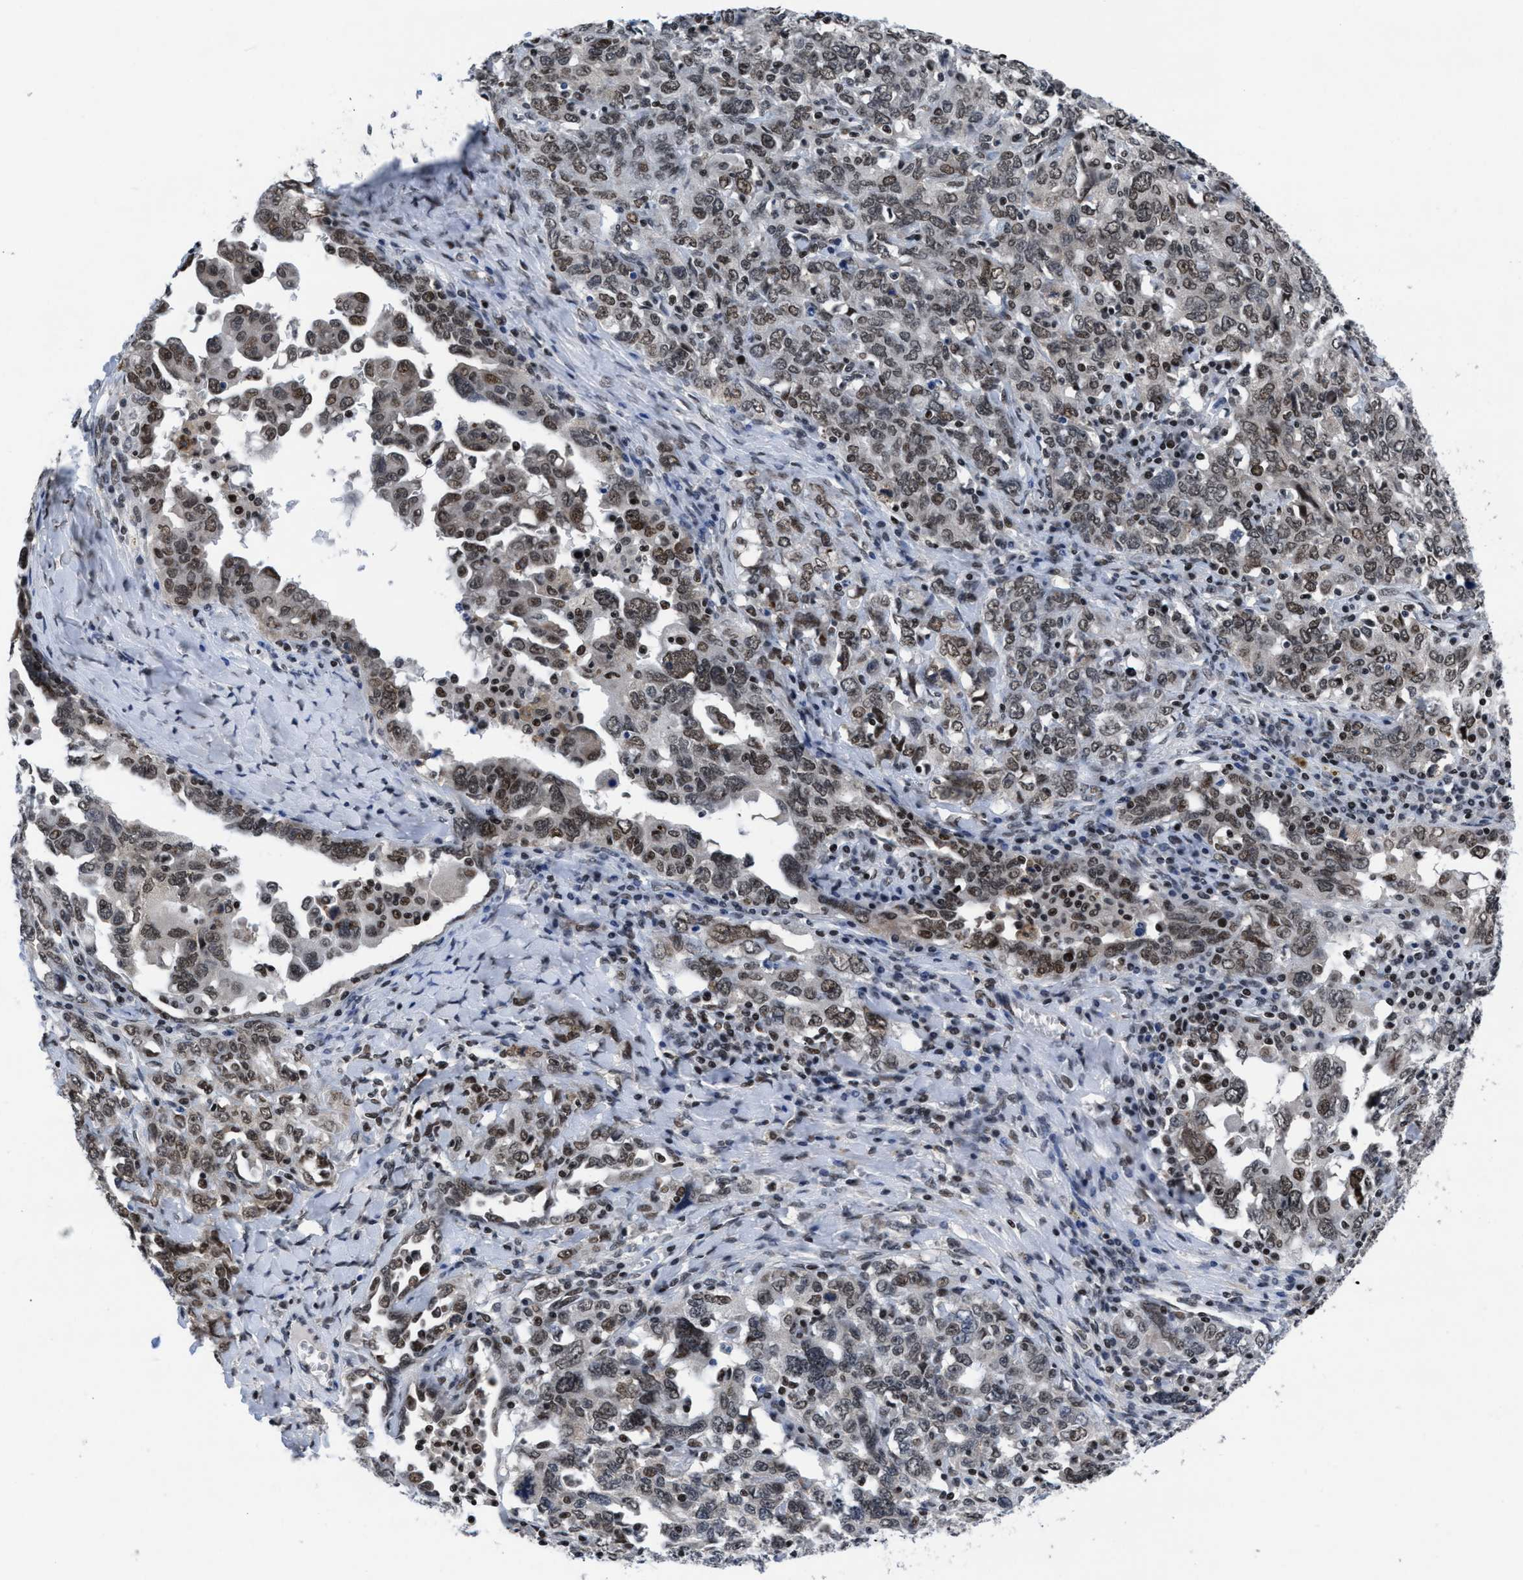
{"staining": {"intensity": "moderate", "quantity": ">75%", "location": "nuclear"}, "tissue": "ovarian cancer", "cell_type": "Tumor cells", "image_type": "cancer", "snomed": [{"axis": "morphology", "description": "Carcinoma, endometroid"}, {"axis": "topography", "description": "Ovary"}], "caption": "Brown immunohistochemical staining in ovarian endometroid carcinoma shows moderate nuclear expression in about >75% of tumor cells.", "gene": "WDR81", "patient": {"sex": "female", "age": 62}}